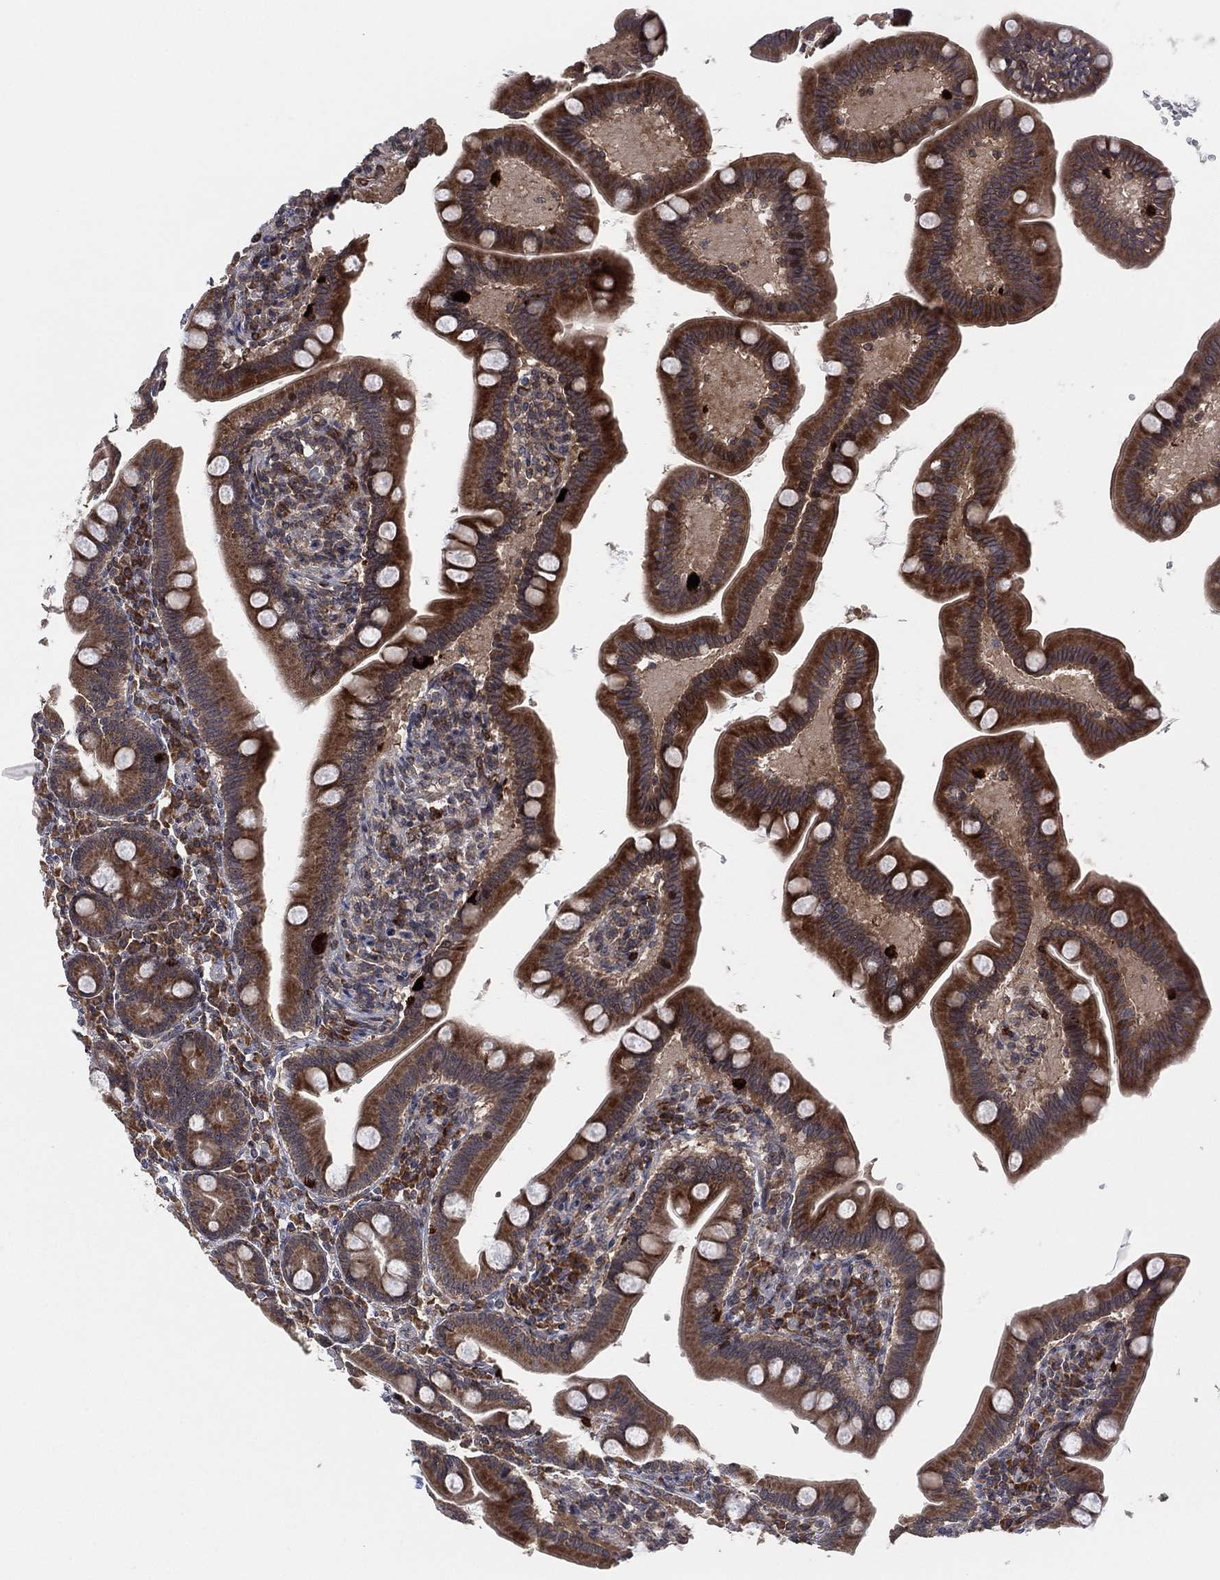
{"staining": {"intensity": "moderate", "quantity": ">75%", "location": "cytoplasmic/membranous"}, "tissue": "small intestine", "cell_type": "Glandular cells", "image_type": "normal", "snomed": [{"axis": "morphology", "description": "Normal tissue, NOS"}, {"axis": "topography", "description": "Small intestine"}], "caption": "DAB immunohistochemical staining of unremarkable human small intestine displays moderate cytoplasmic/membranous protein staining in approximately >75% of glandular cells. The staining was performed using DAB to visualize the protein expression in brown, while the nuclei were stained in blue with hematoxylin (Magnification: 20x).", "gene": "TMCO1", "patient": {"sex": "male", "age": 66}}